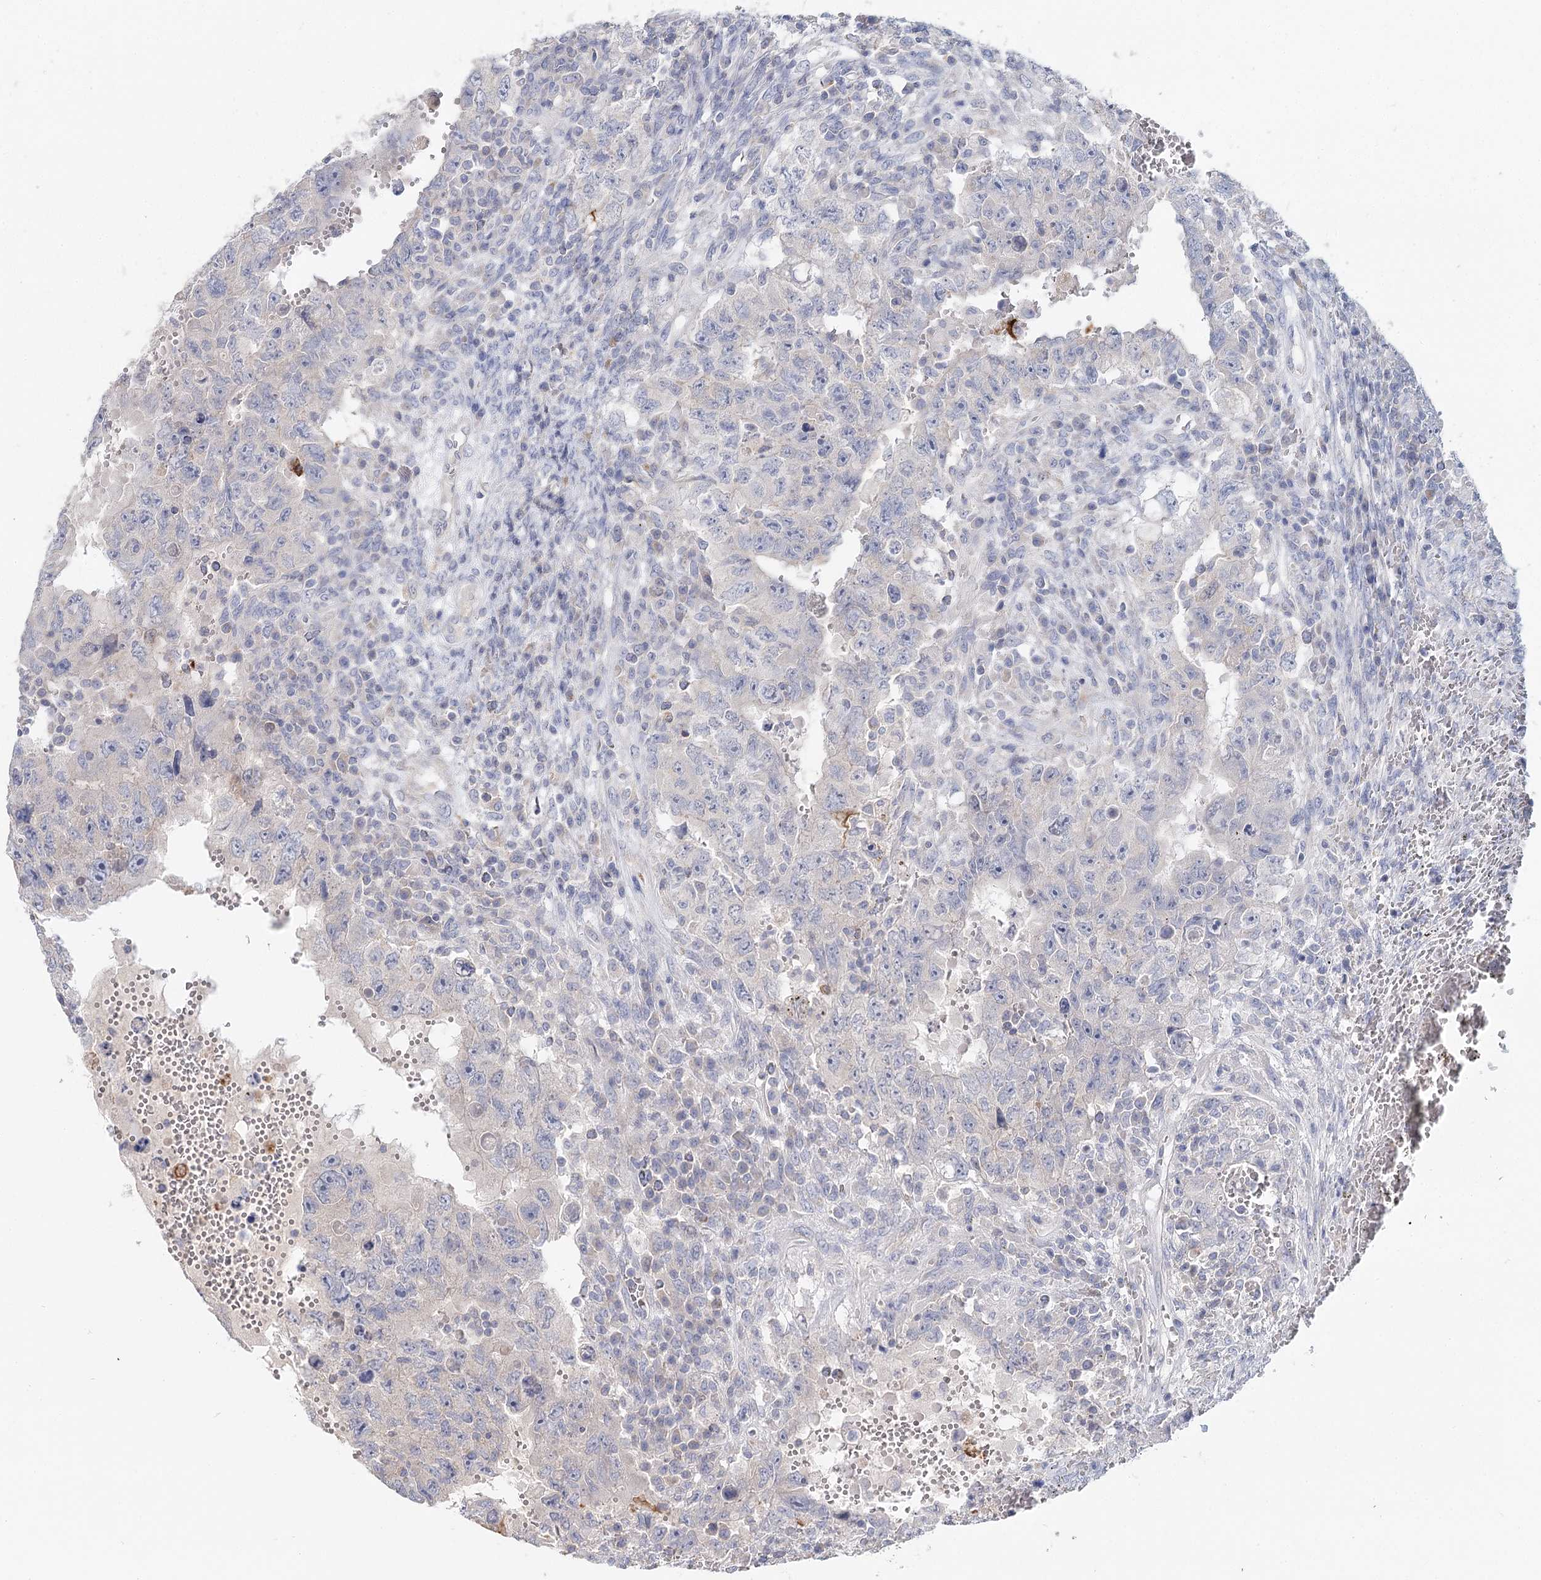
{"staining": {"intensity": "negative", "quantity": "none", "location": "none"}, "tissue": "testis cancer", "cell_type": "Tumor cells", "image_type": "cancer", "snomed": [{"axis": "morphology", "description": "Carcinoma, Embryonal, NOS"}, {"axis": "topography", "description": "Testis"}], "caption": "The immunohistochemistry (IHC) image has no significant staining in tumor cells of testis cancer tissue. The staining was performed using DAB (3,3'-diaminobenzidine) to visualize the protein expression in brown, while the nuclei were stained in blue with hematoxylin (Magnification: 20x).", "gene": "ARHGAP44", "patient": {"sex": "male", "age": 26}}